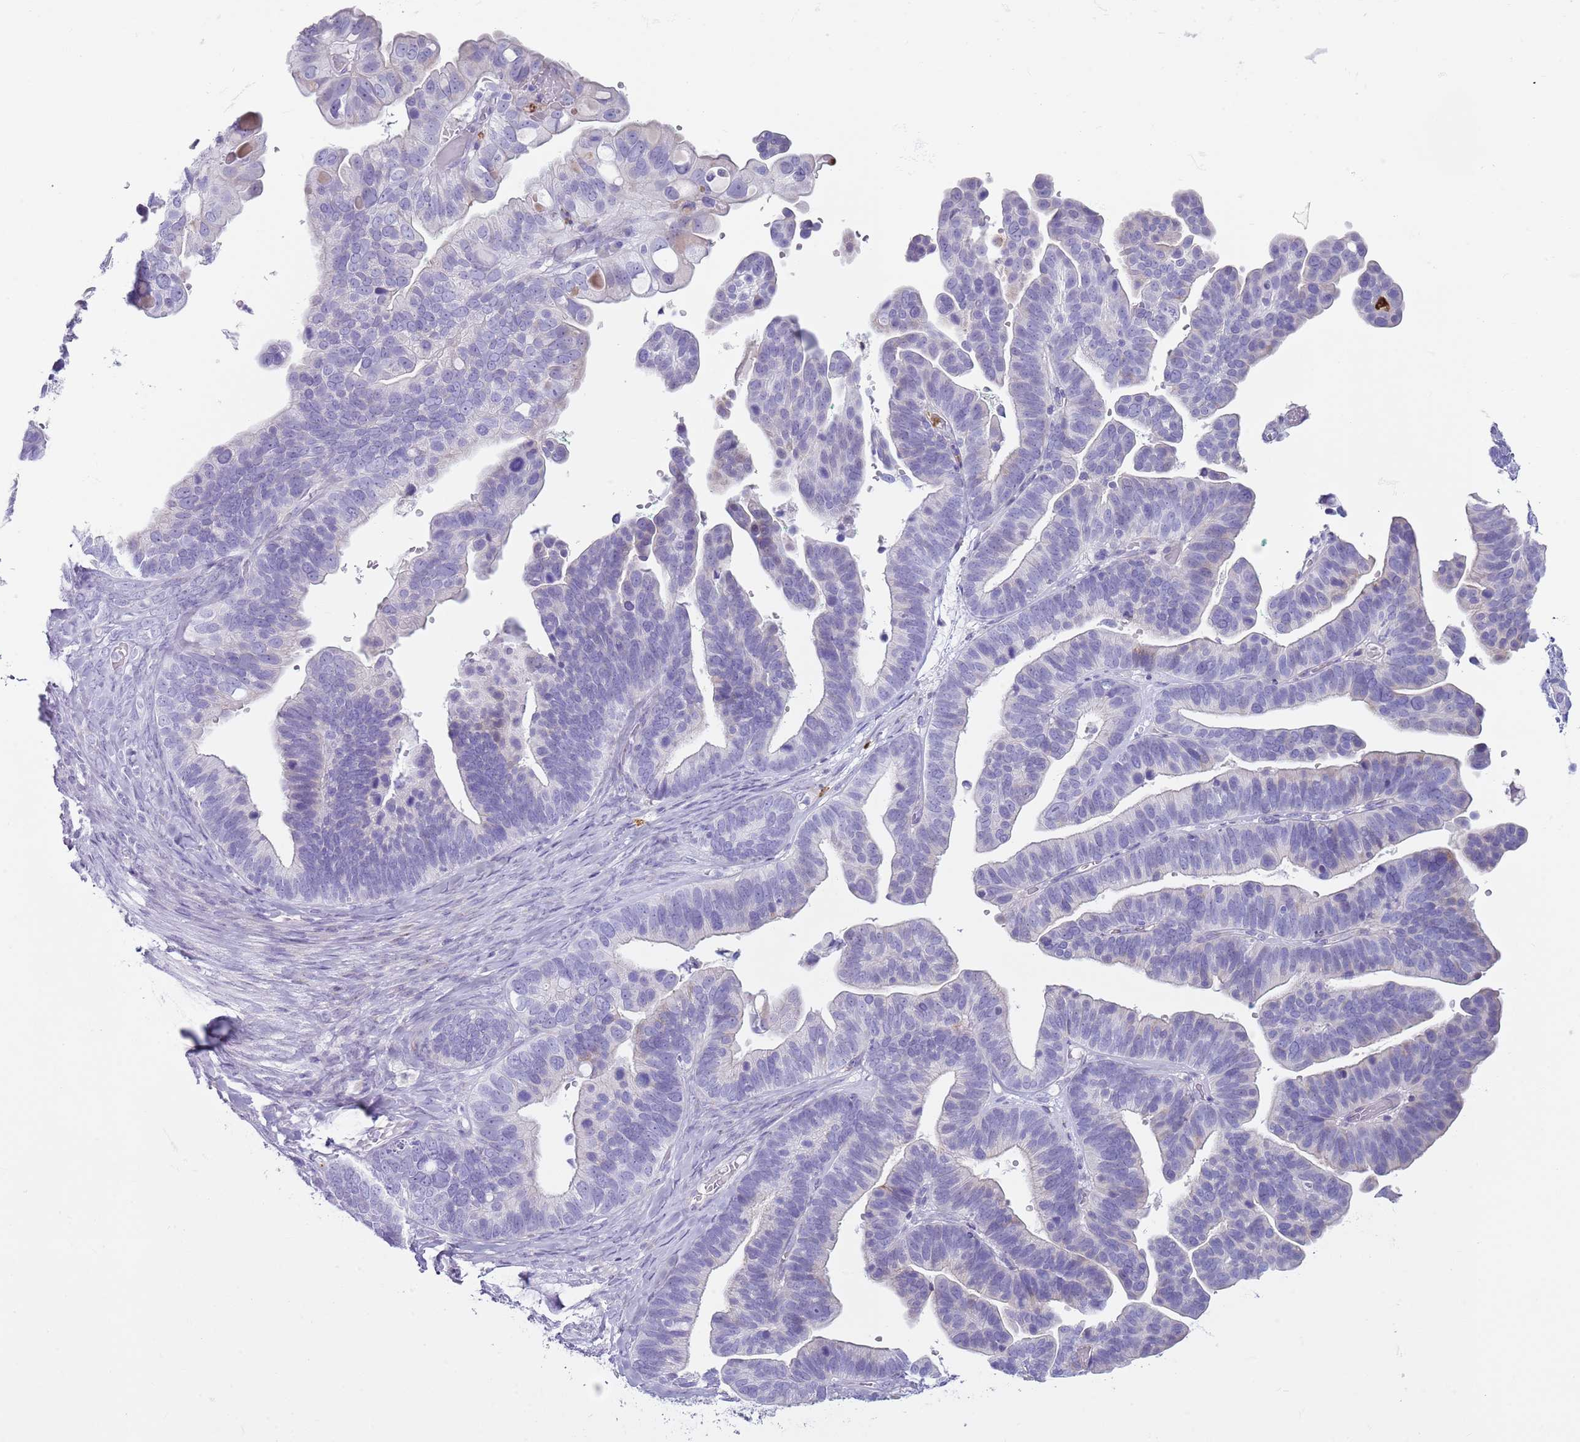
{"staining": {"intensity": "negative", "quantity": "none", "location": "none"}, "tissue": "ovarian cancer", "cell_type": "Tumor cells", "image_type": "cancer", "snomed": [{"axis": "morphology", "description": "Cystadenocarcinoma, serous, NOS"}, {"axis": "topography", "description": "Ovary"}], "caption": "This is a image of immunohistochemistry staining of ovarian cancer, which shows no positivity in tumor cells.", "gene": "CD177", "patient": {"sex": "female", "age": 56}}